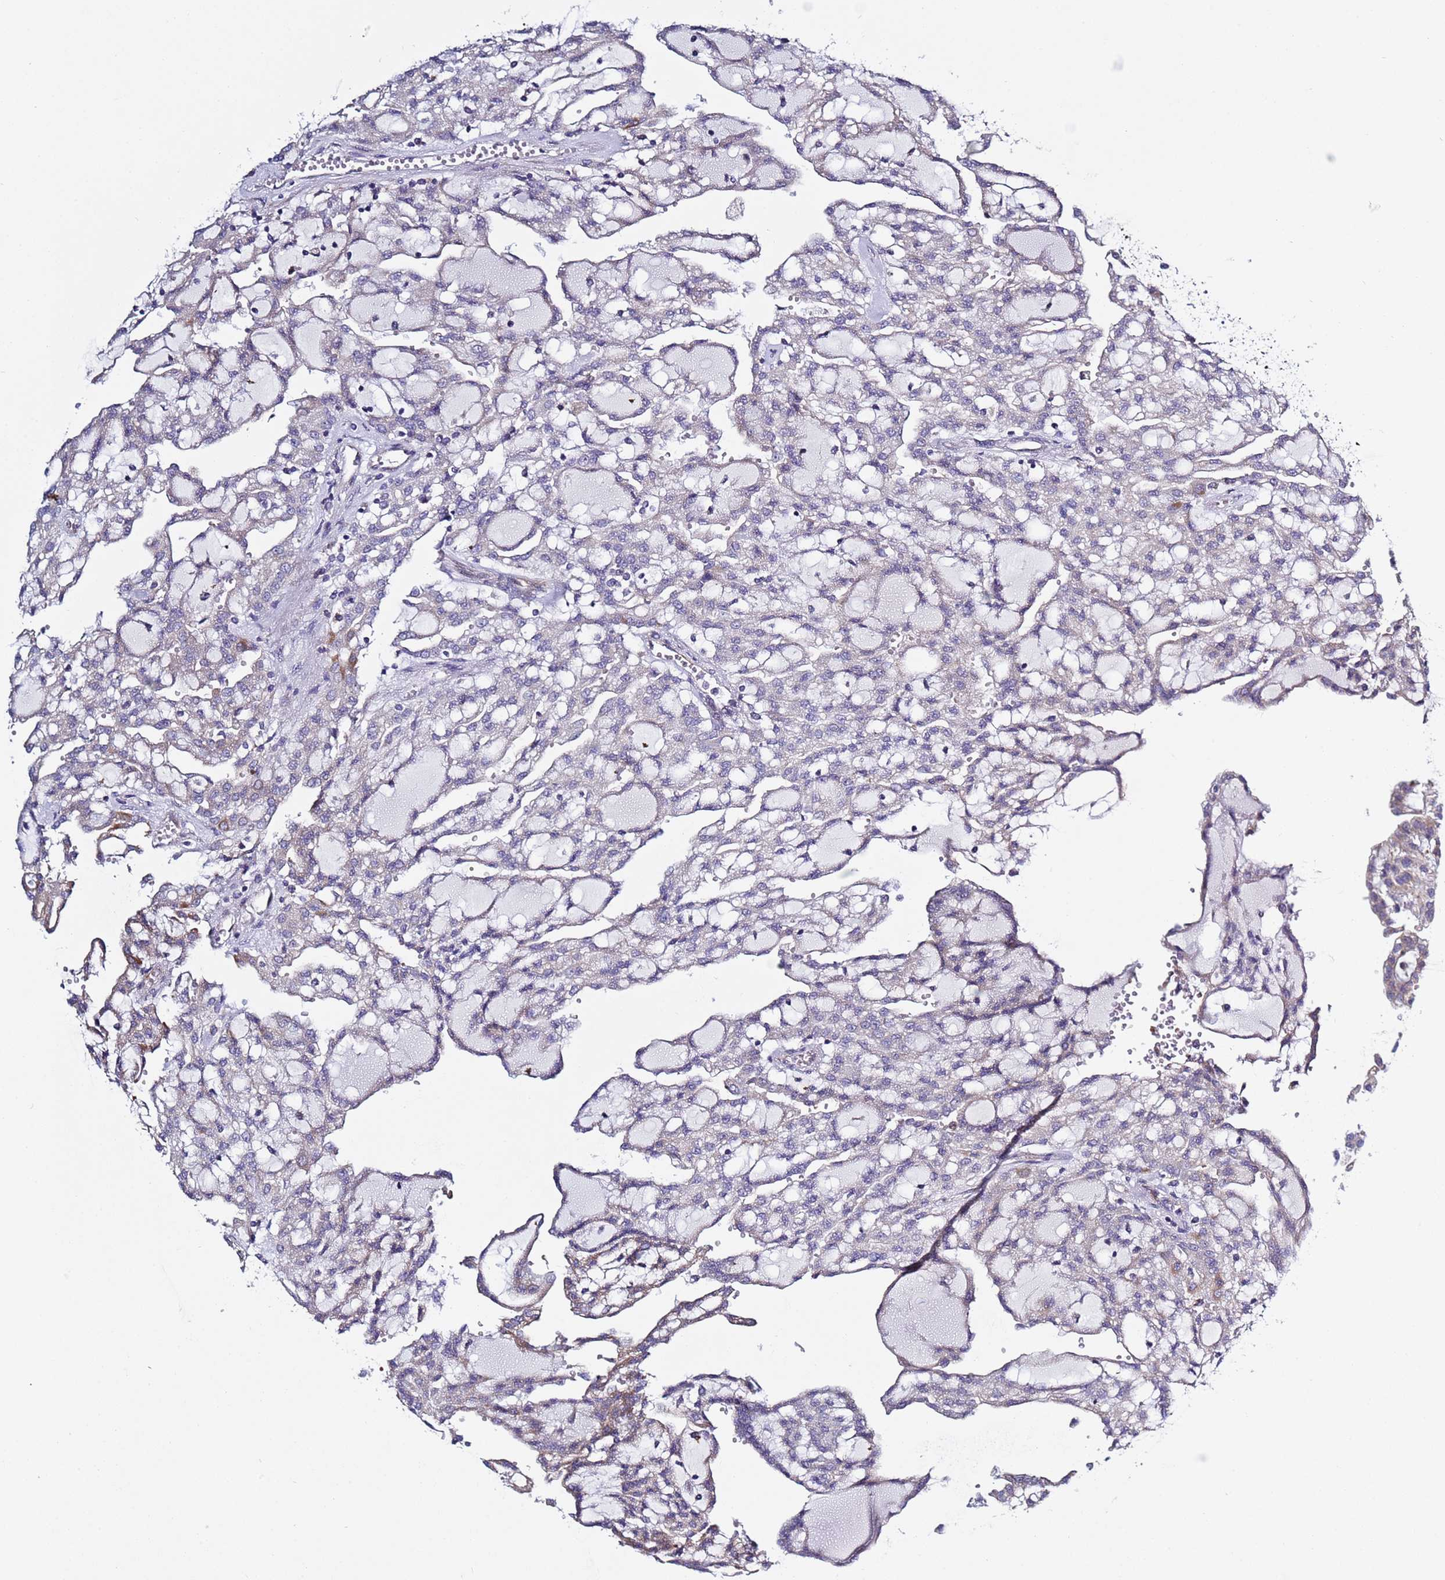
{"staining": {"intensity": "weak", "quantity": "<25%", "location": "cytoplasmic/membranous"}, "tissue": "renal cancer", "cell_type": "Tumor cells", "image_type": "cancer", "snomed": [{"axis": "morphology", "description": "Adenocarcinoma, NOS"}, {"axis": "topography", "description": "Kidney"}], "caption": "Tumor cells show no significant protein positivity in renal cancer (adenocarcinoma).", "gene": "ABHD17B", "patient": {"sex": "male", "age": 63}}